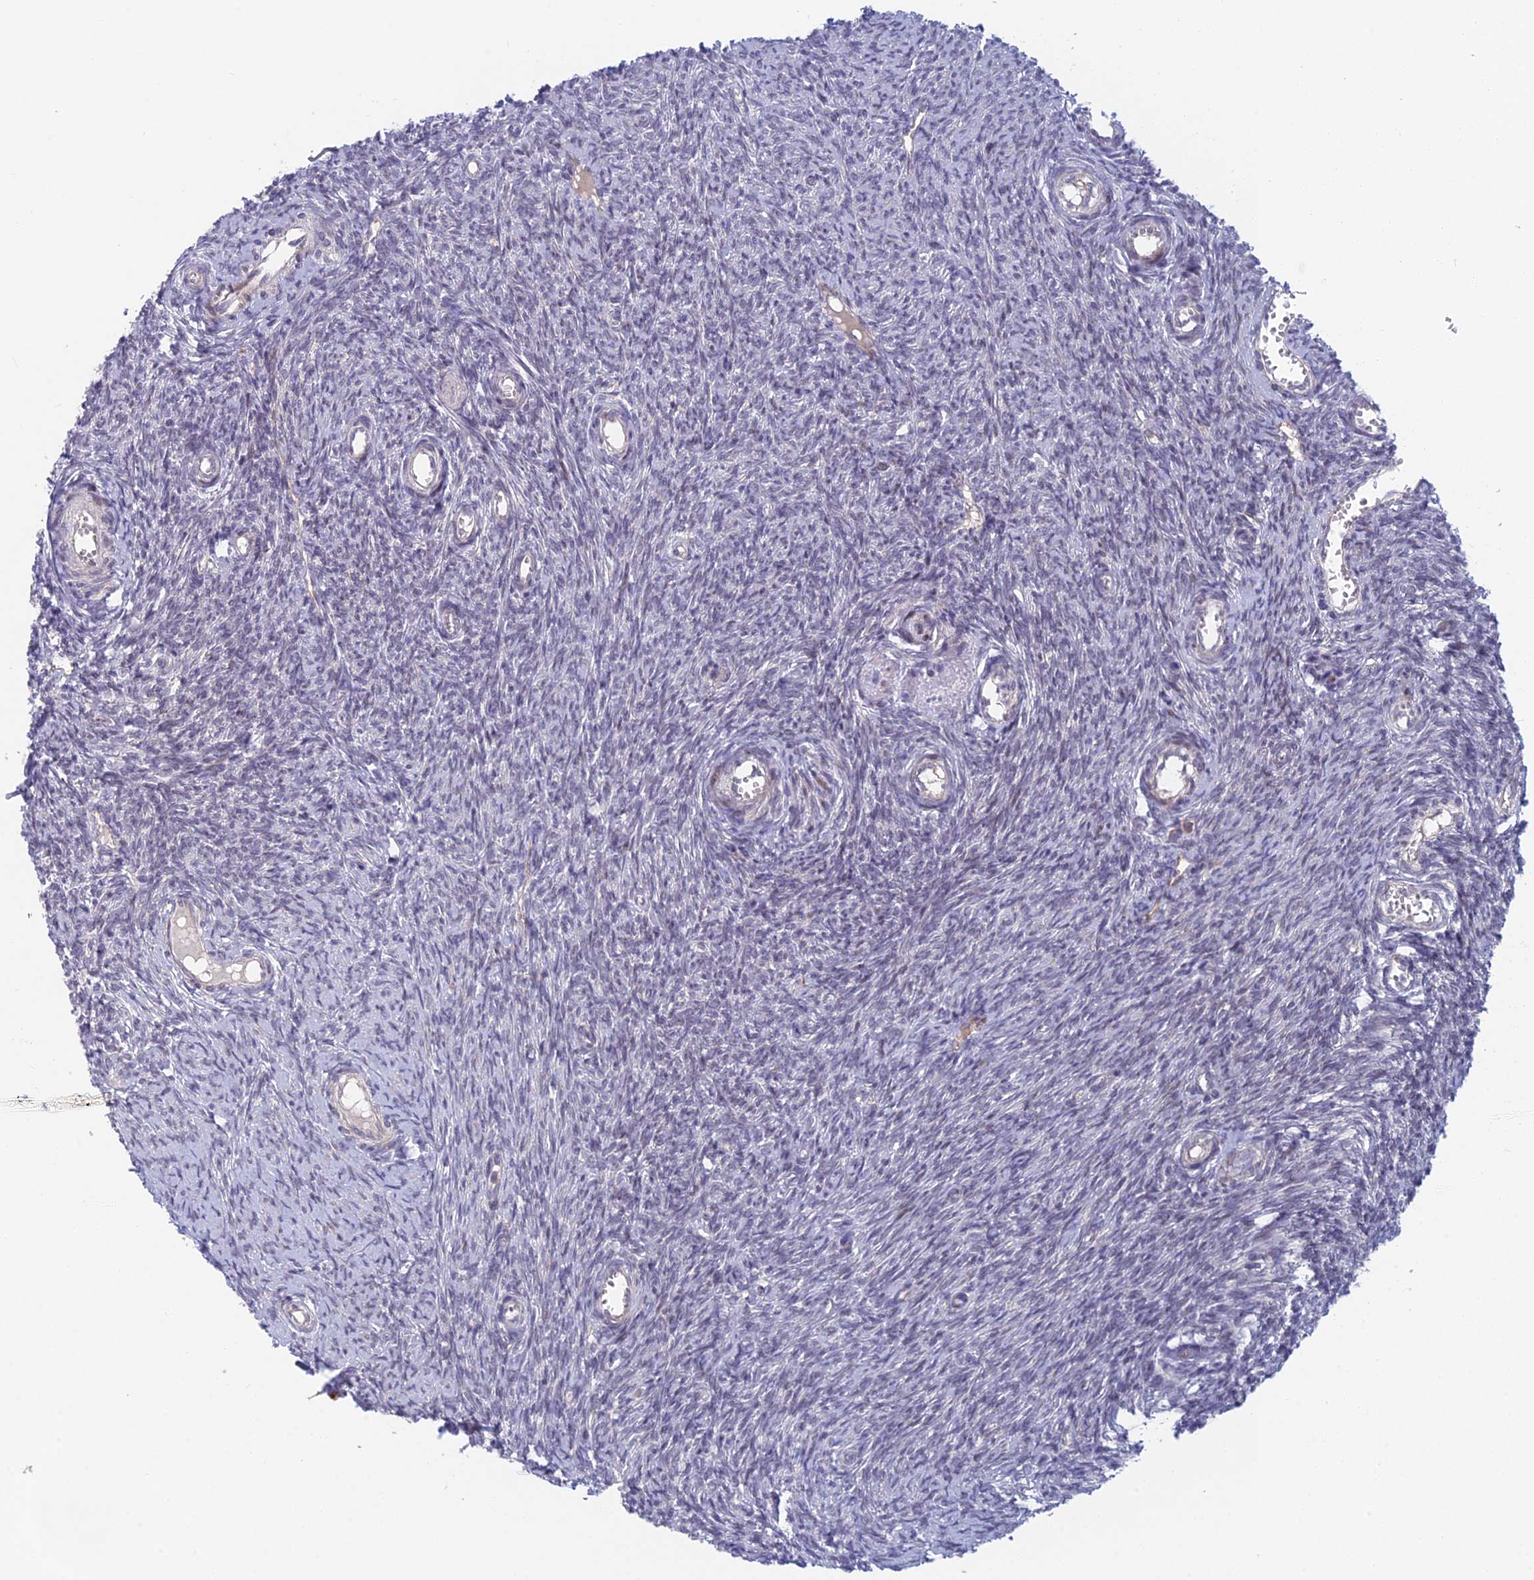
{"staining": {"intensity": "negative", "quantity": "none", "location": "none"}, "tissue": "ovary", "cell_type": "Ovarian stroma cells", "image_type": "normal", "snomed": [{"axis": "morphology", "description": "Normal tissue, NOS"}, {"axis": "topography", "description": "Ovary"}], "caption": "Protein analysis of normal ovary shows no significant positivity in ovarian stroma cells.", "gene": "PPP1R26", "patient": {"sex": "female", "age": 44}}